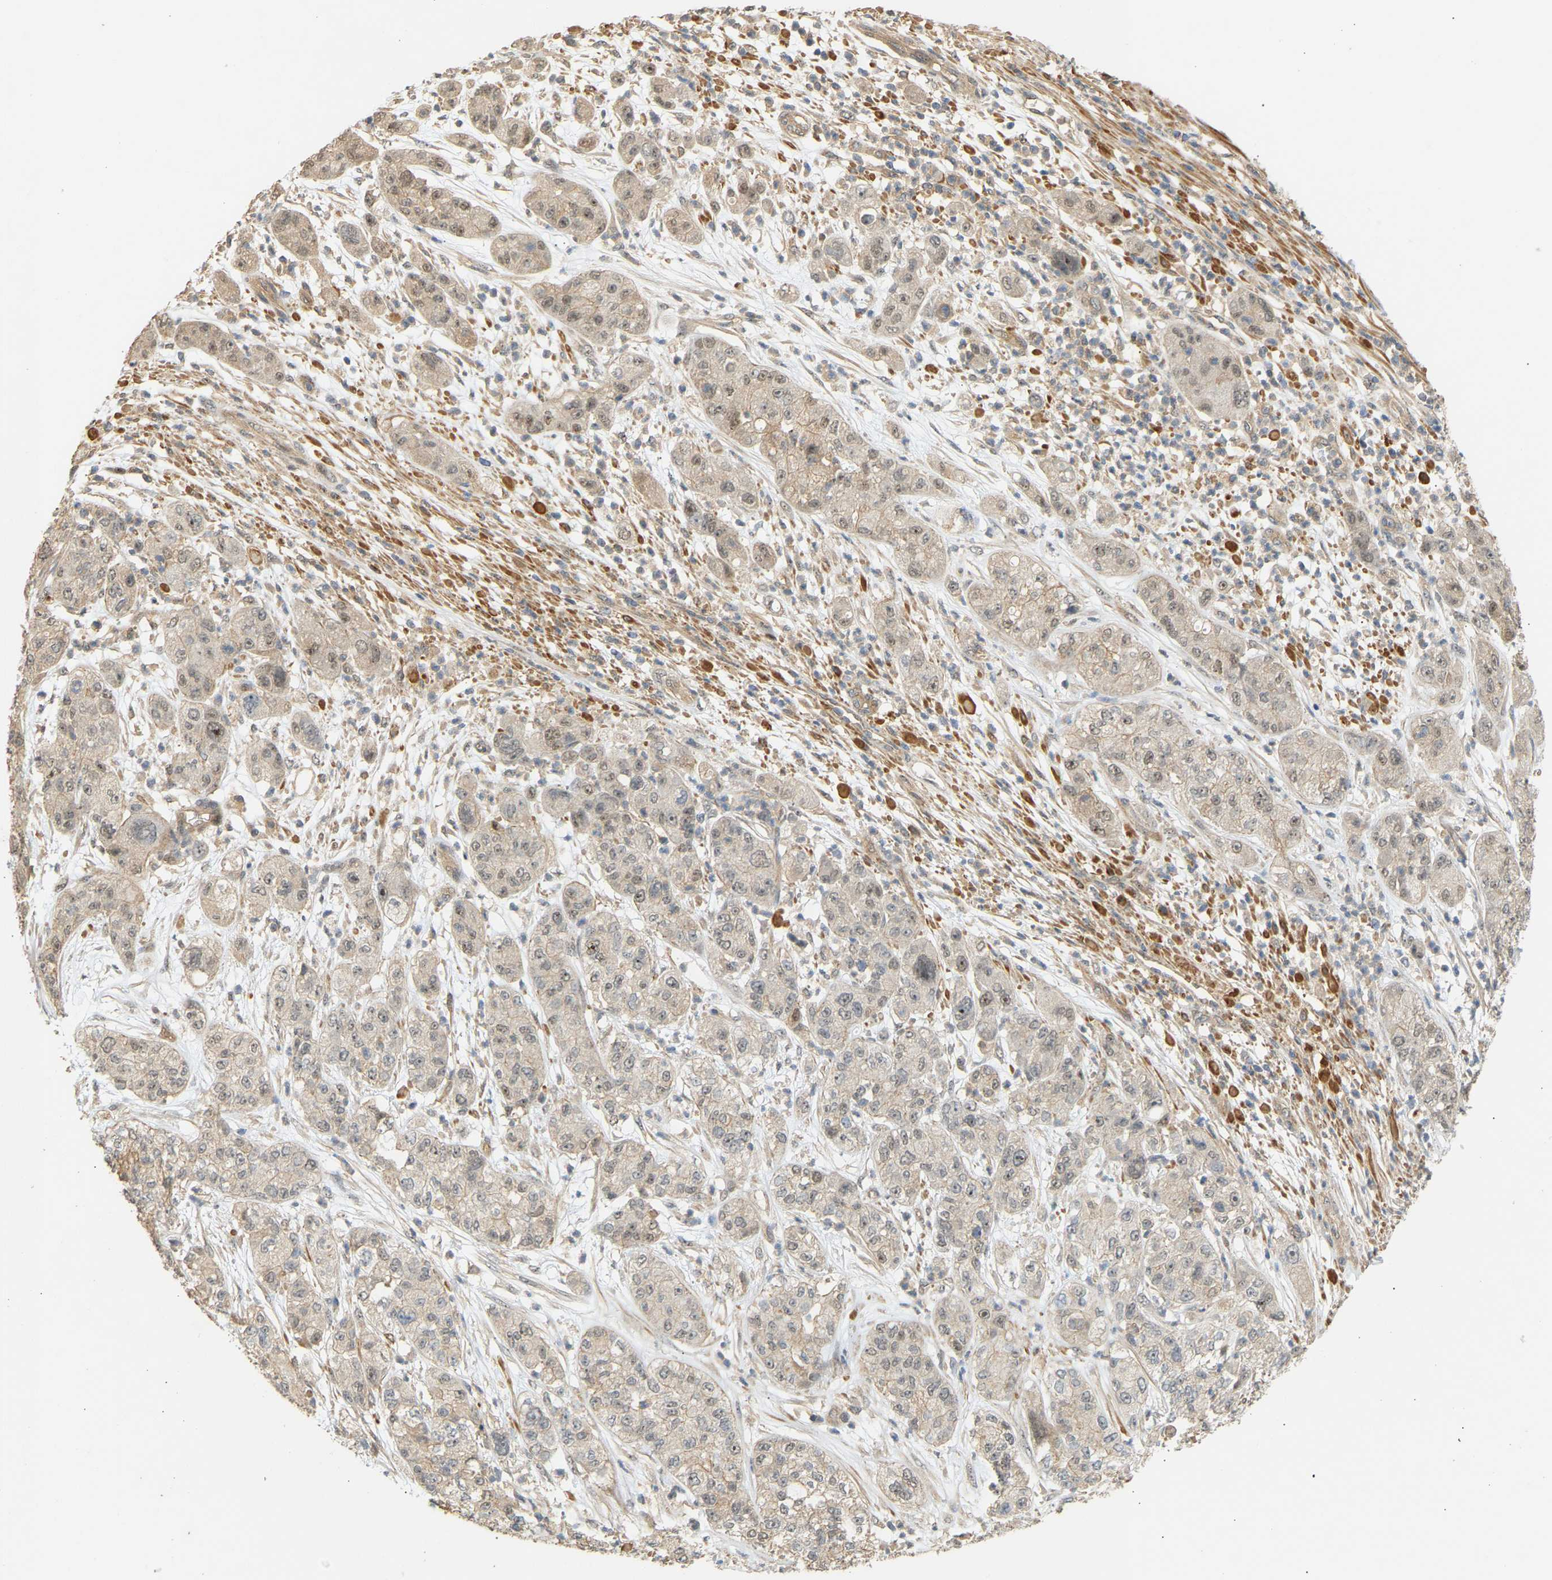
{"staining": {"intensity": "weak", "quantity": "25%-75%", "location": "cytoplasmic/membranous,nuclear"}, "tissue": "pancreatic cancer", "cell_type": "Tumor cells", "image_type": "cancer", "snomed": [{"axis": "morphology", "description": "Adenocarcinoma, NOS"}, {"axis": "topography", "description": "Pancreas"}], "caption": "Pancreatic cancer stained for a protein (brown) exhibits weak cytoplasmic/membranous and nuclear positive expression in about 25%-75% of tumor cells.", "gene": "RGL1", "patient": {"sex": "female", "age": 78}}